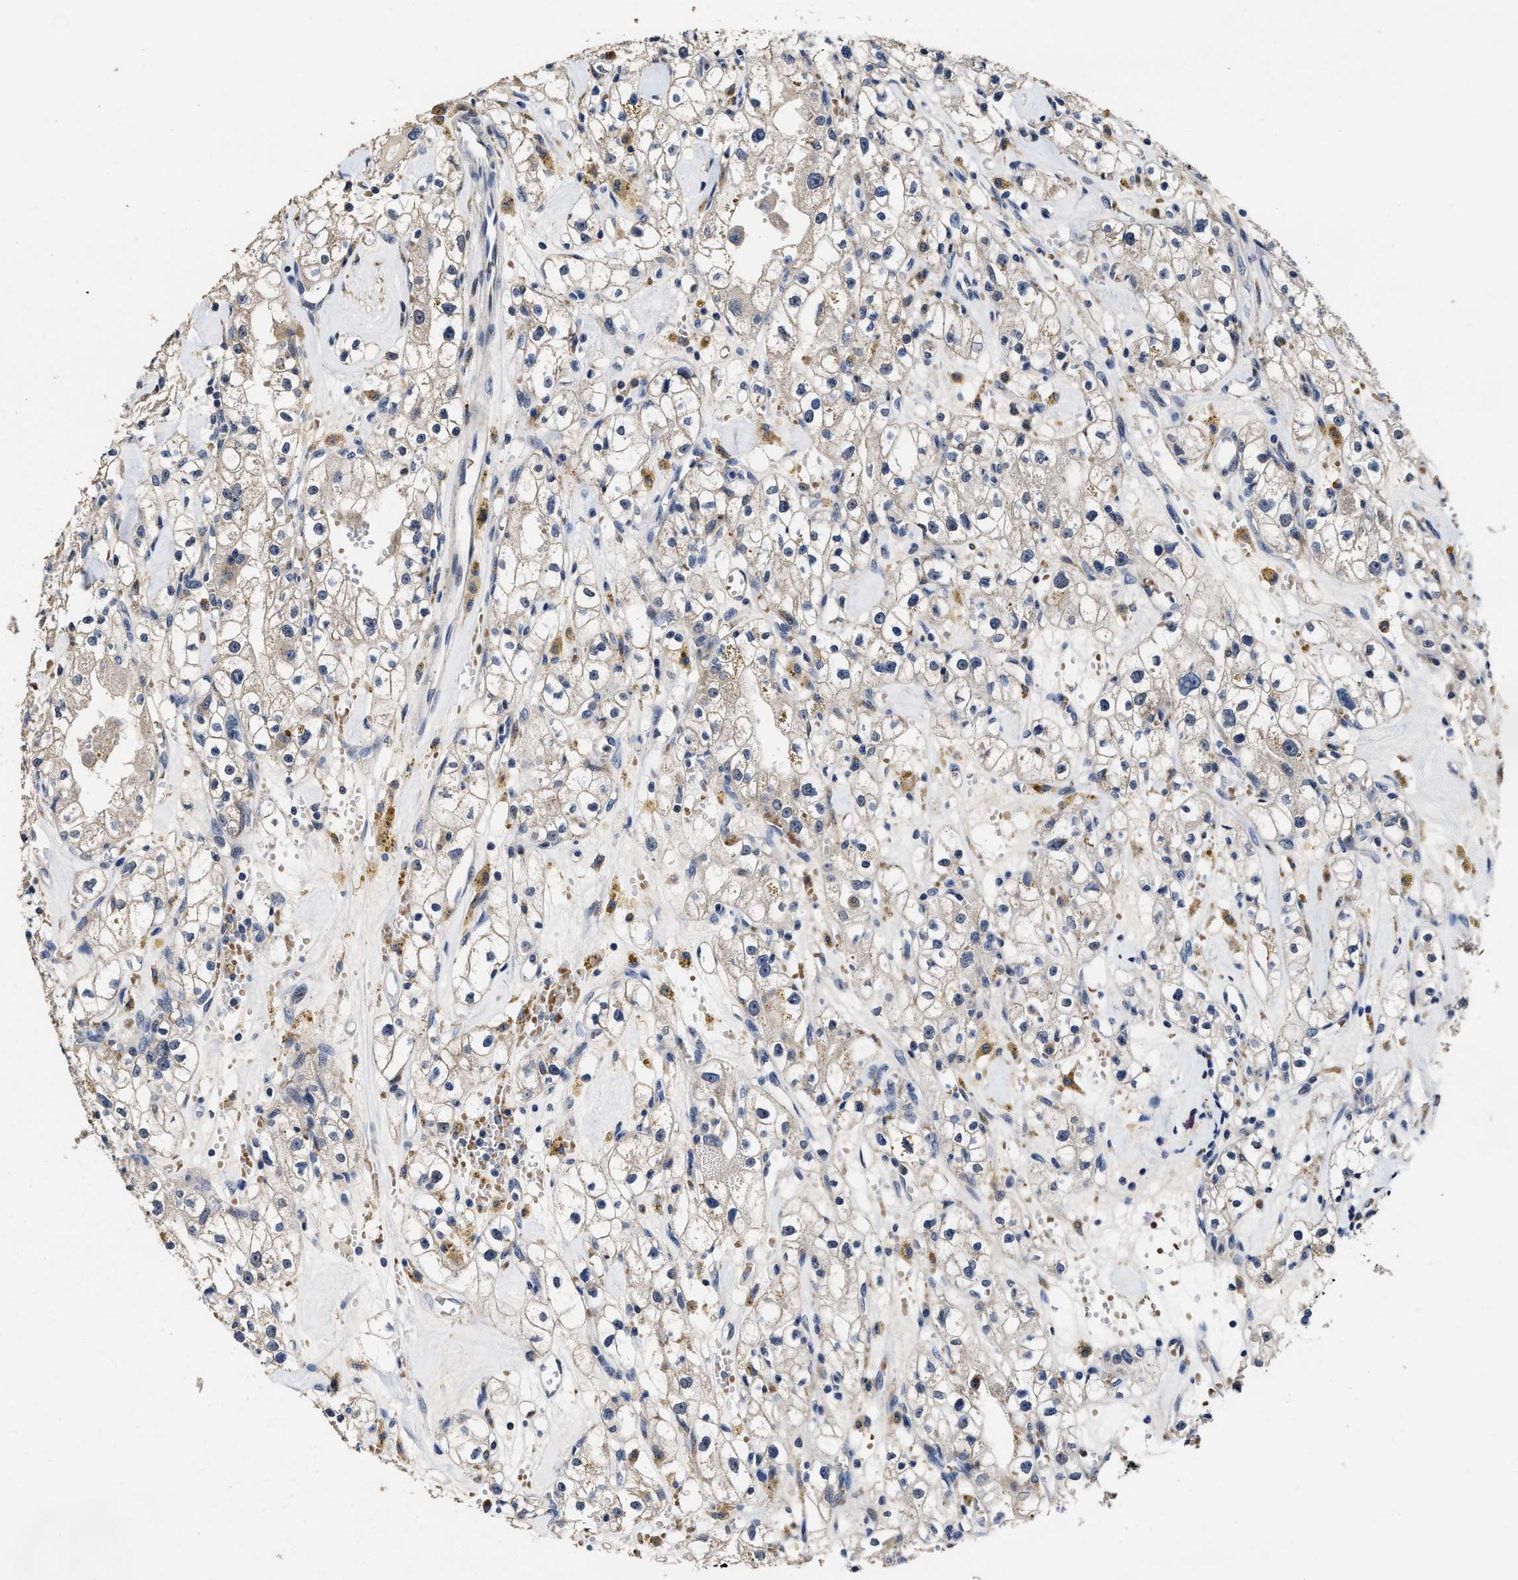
{"staining": {"intensity": "moderate", "quantity": "<25%", "location": "cytoplasmic/membranous"}, "tissue": "renal cancer", "cell_type": "Tumor cells", "image_type": "cancer", "snomed": [{"axis": "morphology", "description": "Adenocarcinoma, NOS"}, {"axis": "topography", "description": "Kidney"}], "caption": "The immunohistochemical stain shows moderate cytoplasmic/membranous positivity in tumor cells of renal cancer (adenocarcinoma) tissue. The staining is performed using DAB (3,3'-diaminobenzidine) brown chromogen to label protein expression. The nuclei are counter-stained blue using hematoxylin.", "gene": "ZFAT", "patient": {"sex": "male", "age": 56}}